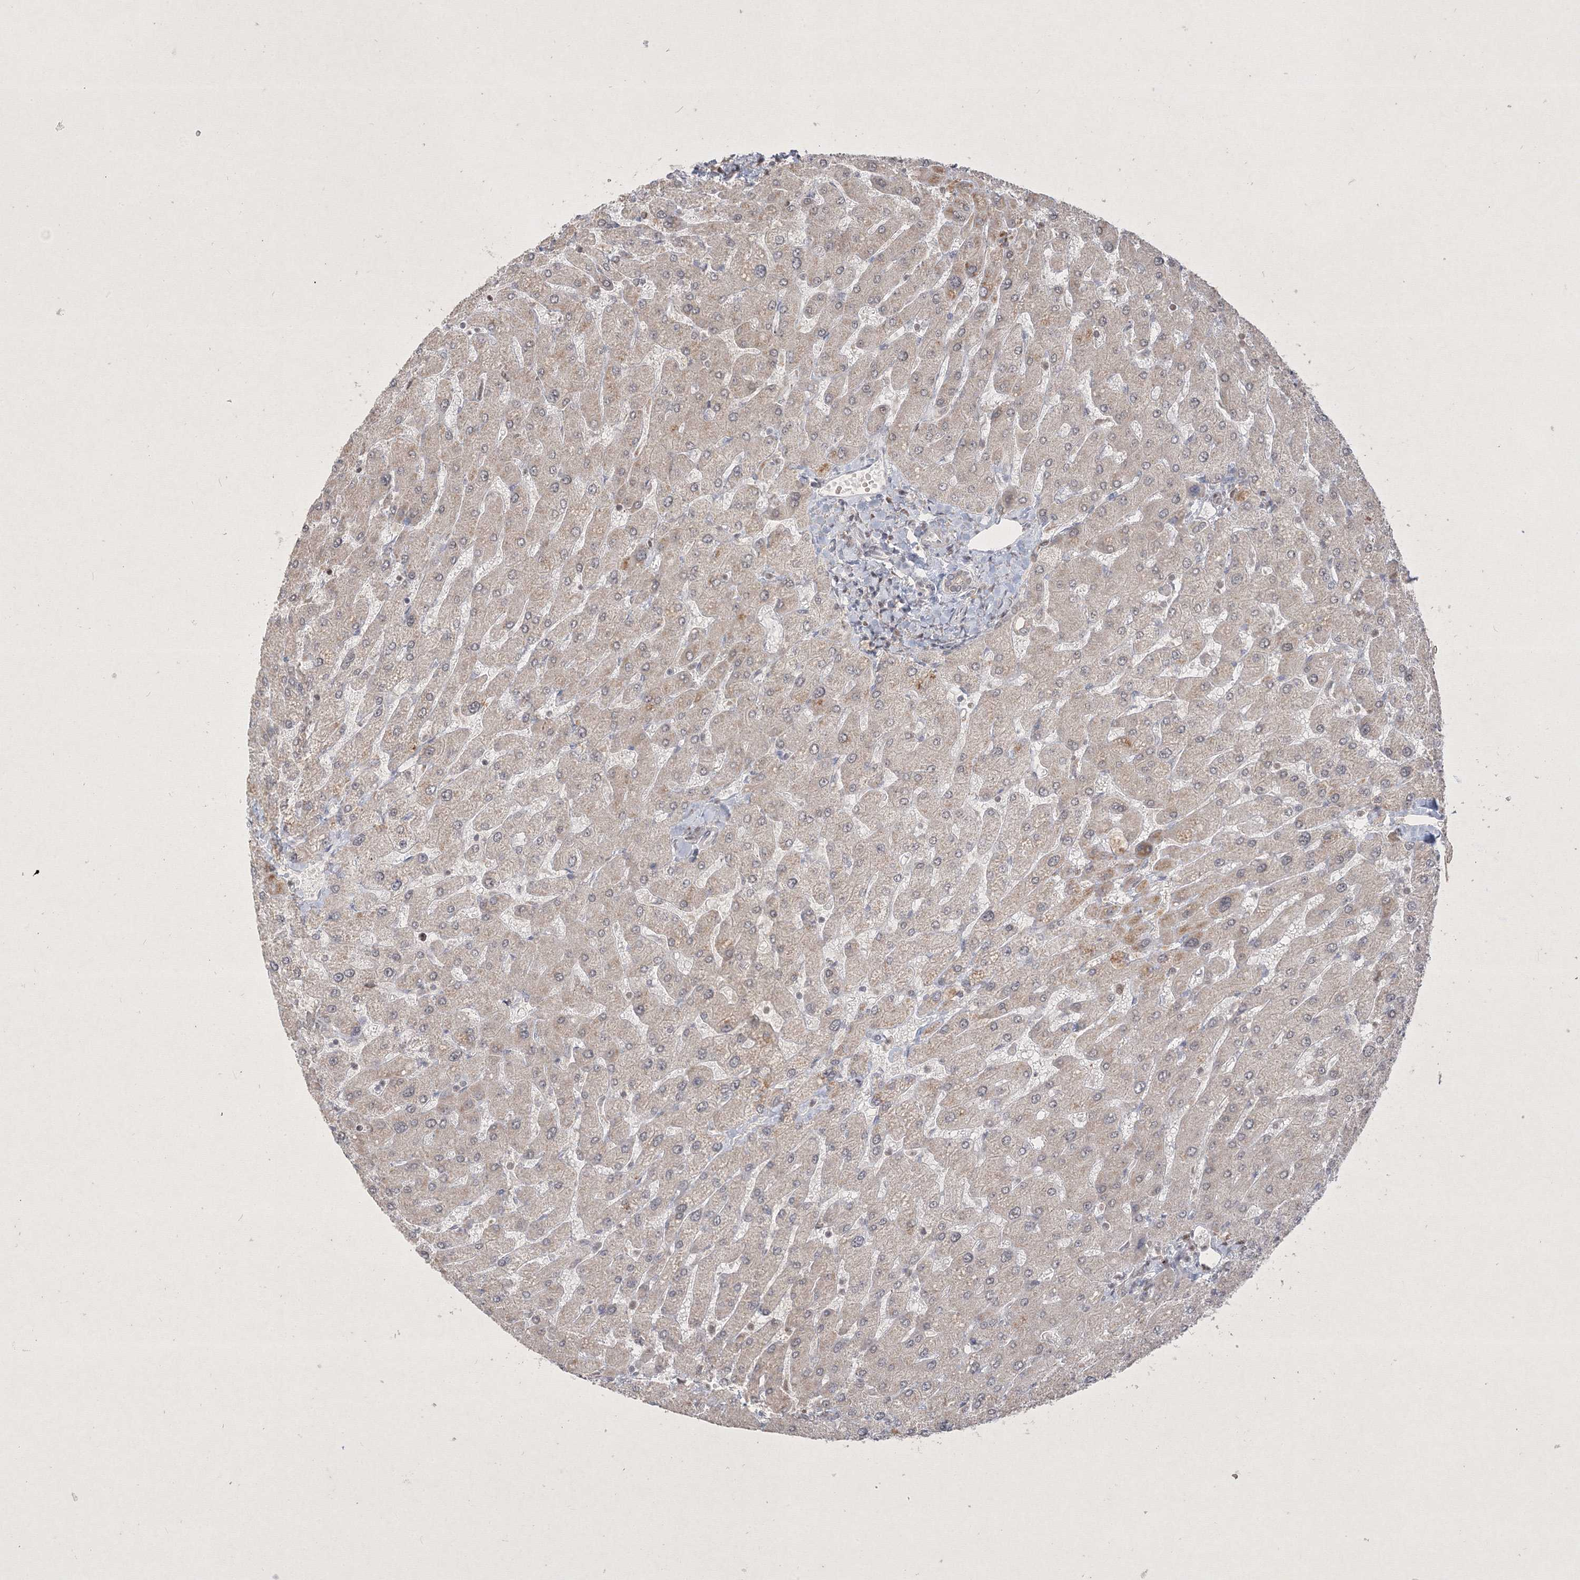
{"staining": {"intensity": "negative", "quantity": "none", "location": "none"}, "tissue": "liver", "cell_type": "Cholangiocytes", "image_type": "normal", "snomed": [{"axis": "morphology", "description": "Normal tissue, NOS"}, {"axis": "topography", "description": "Liver"}], "caption": "Immunohistochemistry of normal liver demonstrates no positivity in cholangiocytes.", "gene": "TAB1", "patient": {"sex": "male", "age": 55}}